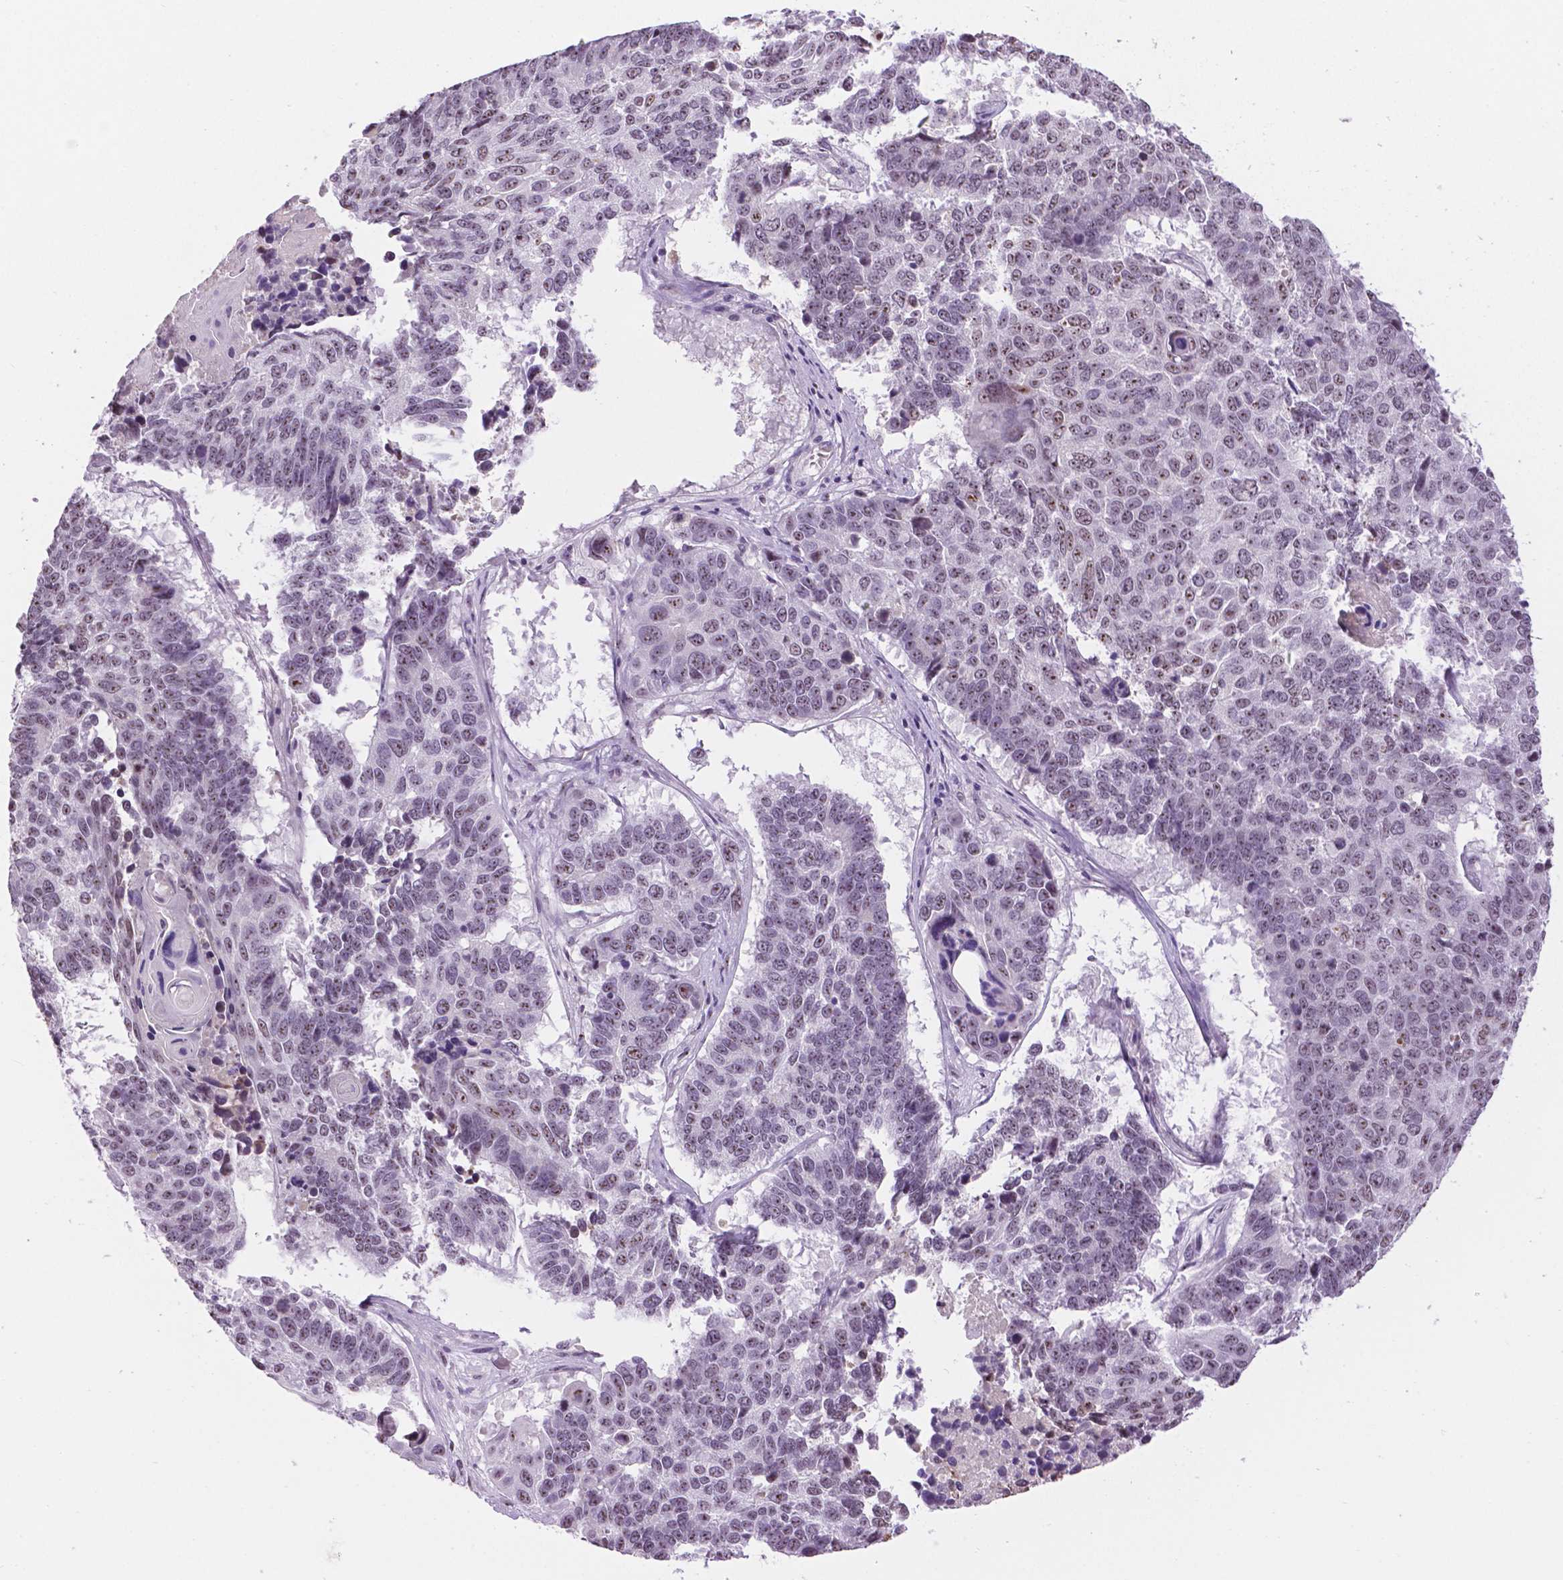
{"staining": {"intensity": "weak", "quantity": "25%-75%", "location": "nuclear"}, "tissue": "lung cancer", "cell_type": "Tumor cells", "image_type": "cancer", "snomed": [{"axis": "morphology", "description": "Squamous cell carcinoma, NOS"}, {"axis": "topography", "description": "Lung"}], "caption": "This is a micrograph of IHC staining of lung cancer, which shows weak staining in the nuclear of tumor cells.", "gene": "NHP2", "patient": {"sex": "male", "age": 73}}